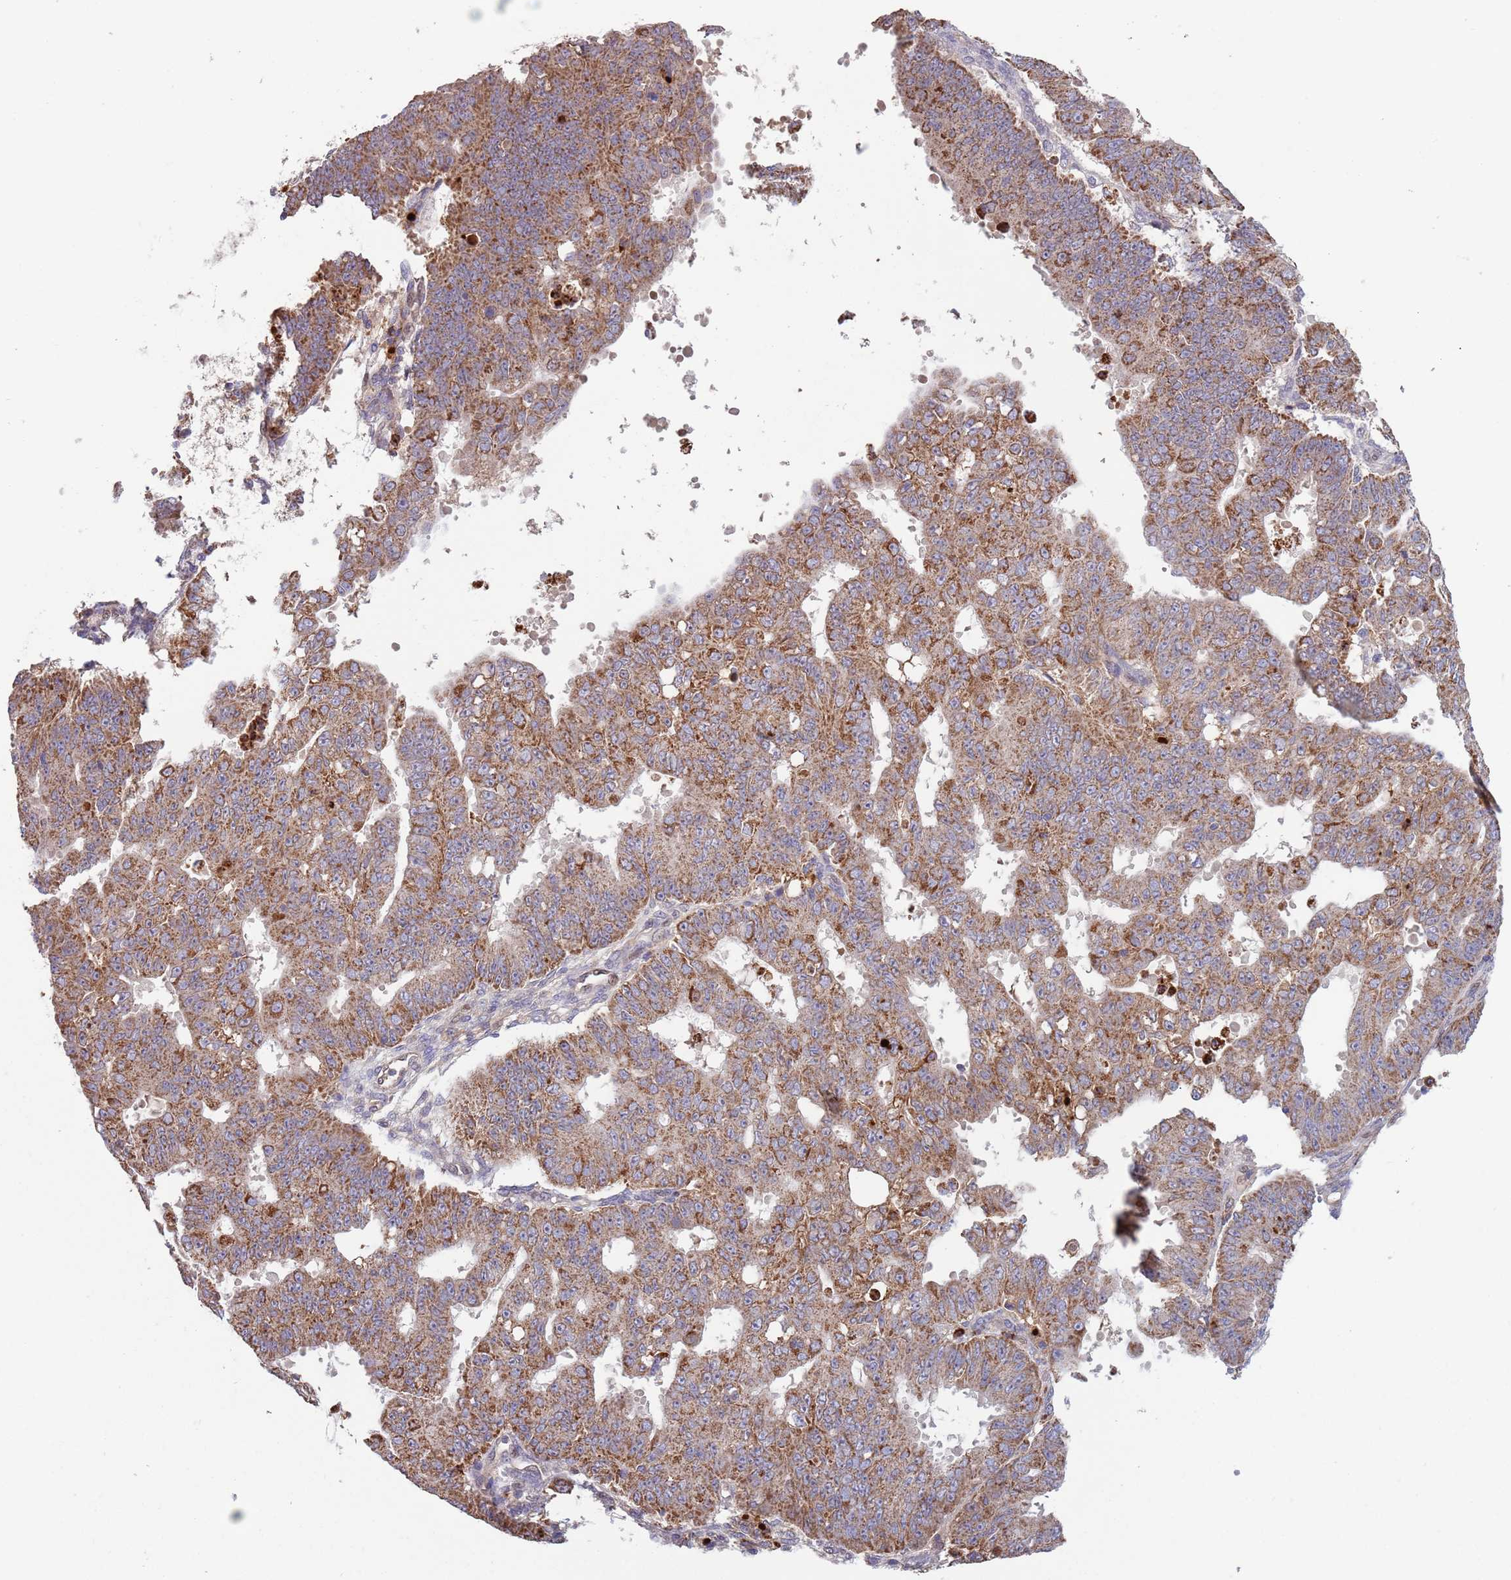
{"staining": {"intensity": "moderate", "quantity": ">75%", "location": "cytoplasmic/membranous"}, "tissue": "ovarian cancer", "cell_type": "Tumor cells", "image_type": "cancer", "snomed": [{"axis": "morphology", "description": "Carcinoma, endometroid"}, {"axis": "topography", "description": "Appendix"}, {"axis": "topography", "description": "Ovary"}], "caption": "Ovarian cancer (endometroid carcinoma) stained with a brown dye displays moderate cytoplasmic/membranous positive positivity in approximately >75% of tumor cells.", "gene": "DDT", "patient": {"sex": "female", "age": 42}}